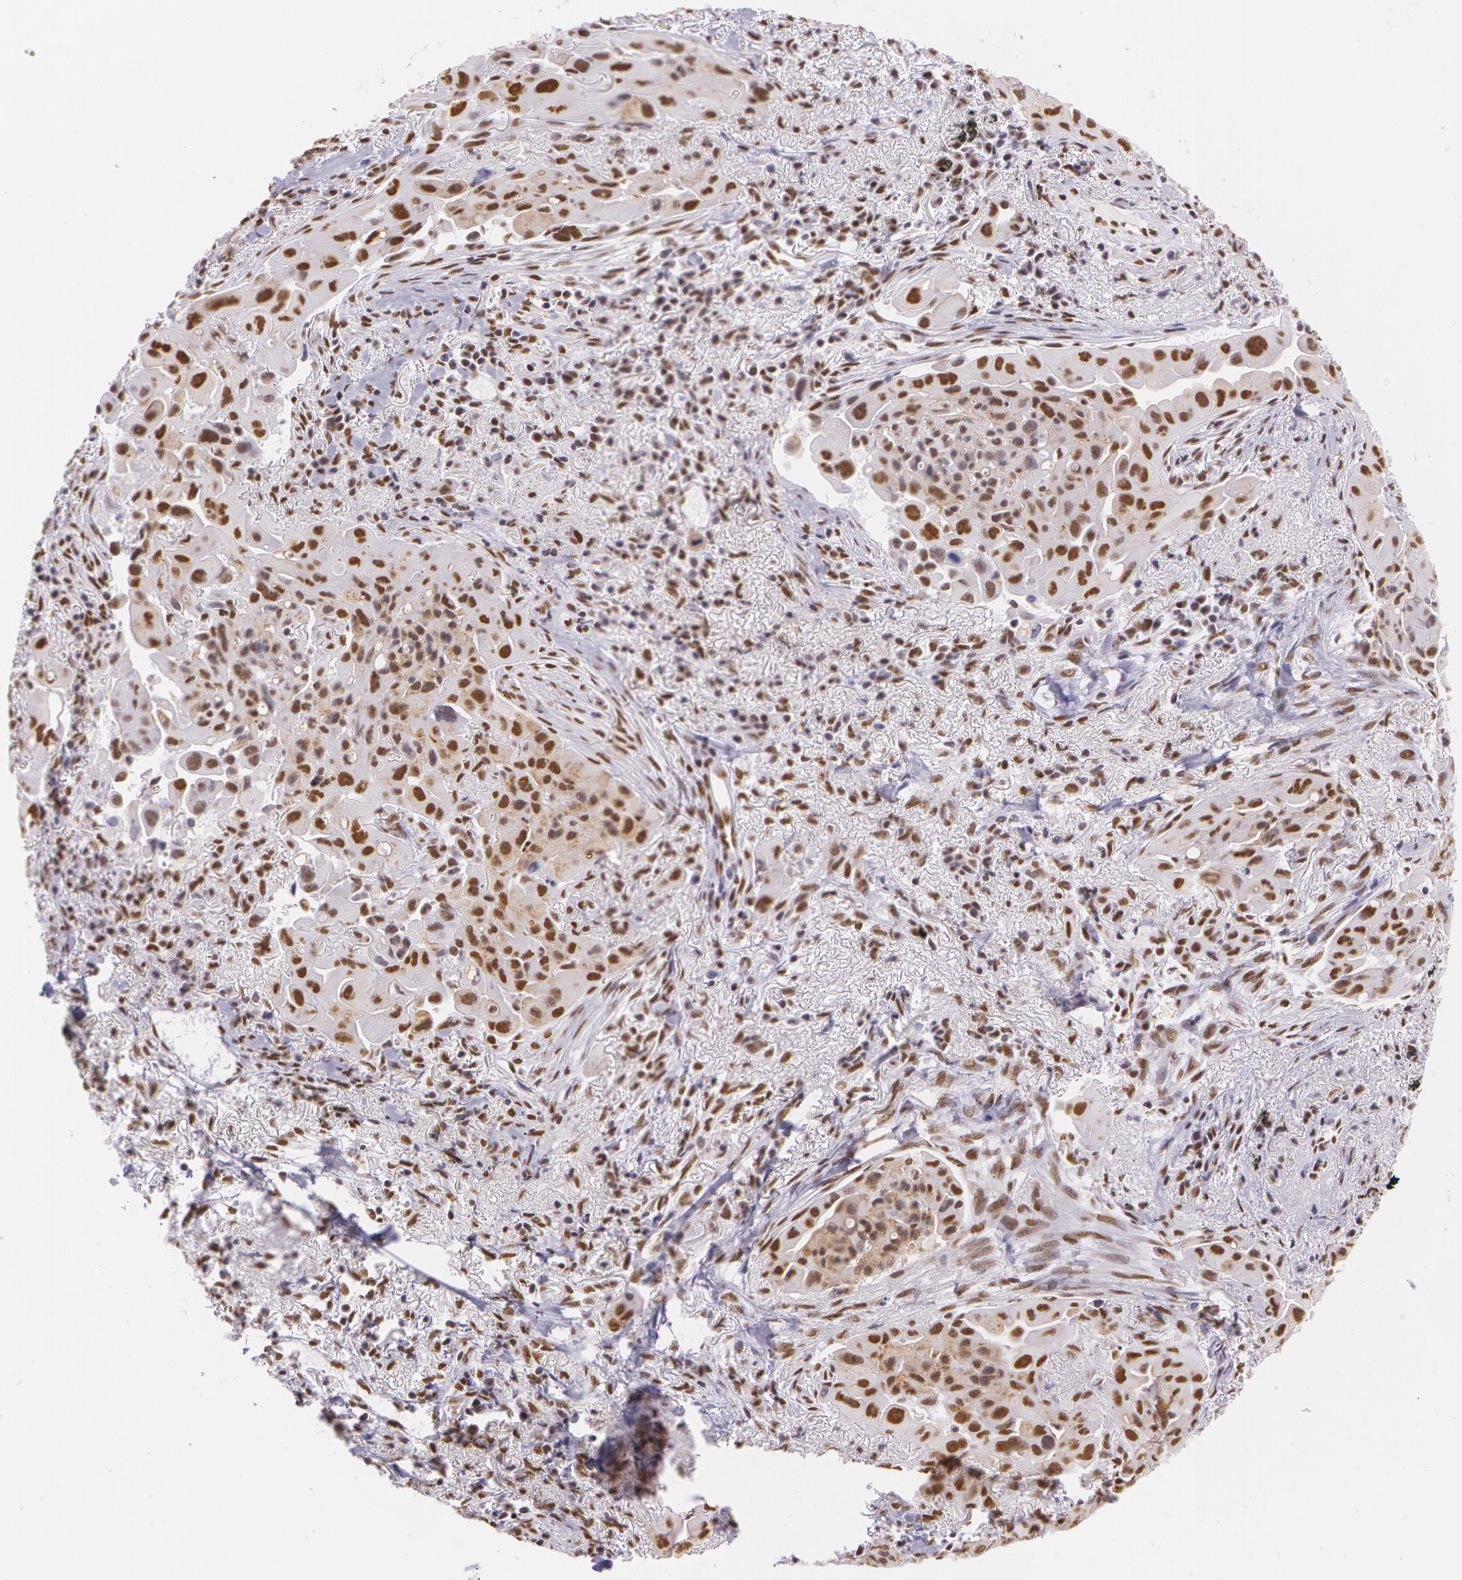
{"staining": {"intensity": "strong", "quantity": ">75%", "location": "nuclear"}, "tissue": "lung cancer", "cell_type": "Tumor cells", "image_type": "cancer", "snomed": [{"axis": "morphology", "description": "Adenocarcinoma, NOS"}, {"axis": "topography", "description": "Lung"}], "caption": "An immunohistochemistry photomicrograph of tumor tissue is shown. Protein staining in brown shows strong nuclear positivity in lung cancer within tumor cells.", "gene": "NBN", "patient": {"sex": "male", "age": 68}}